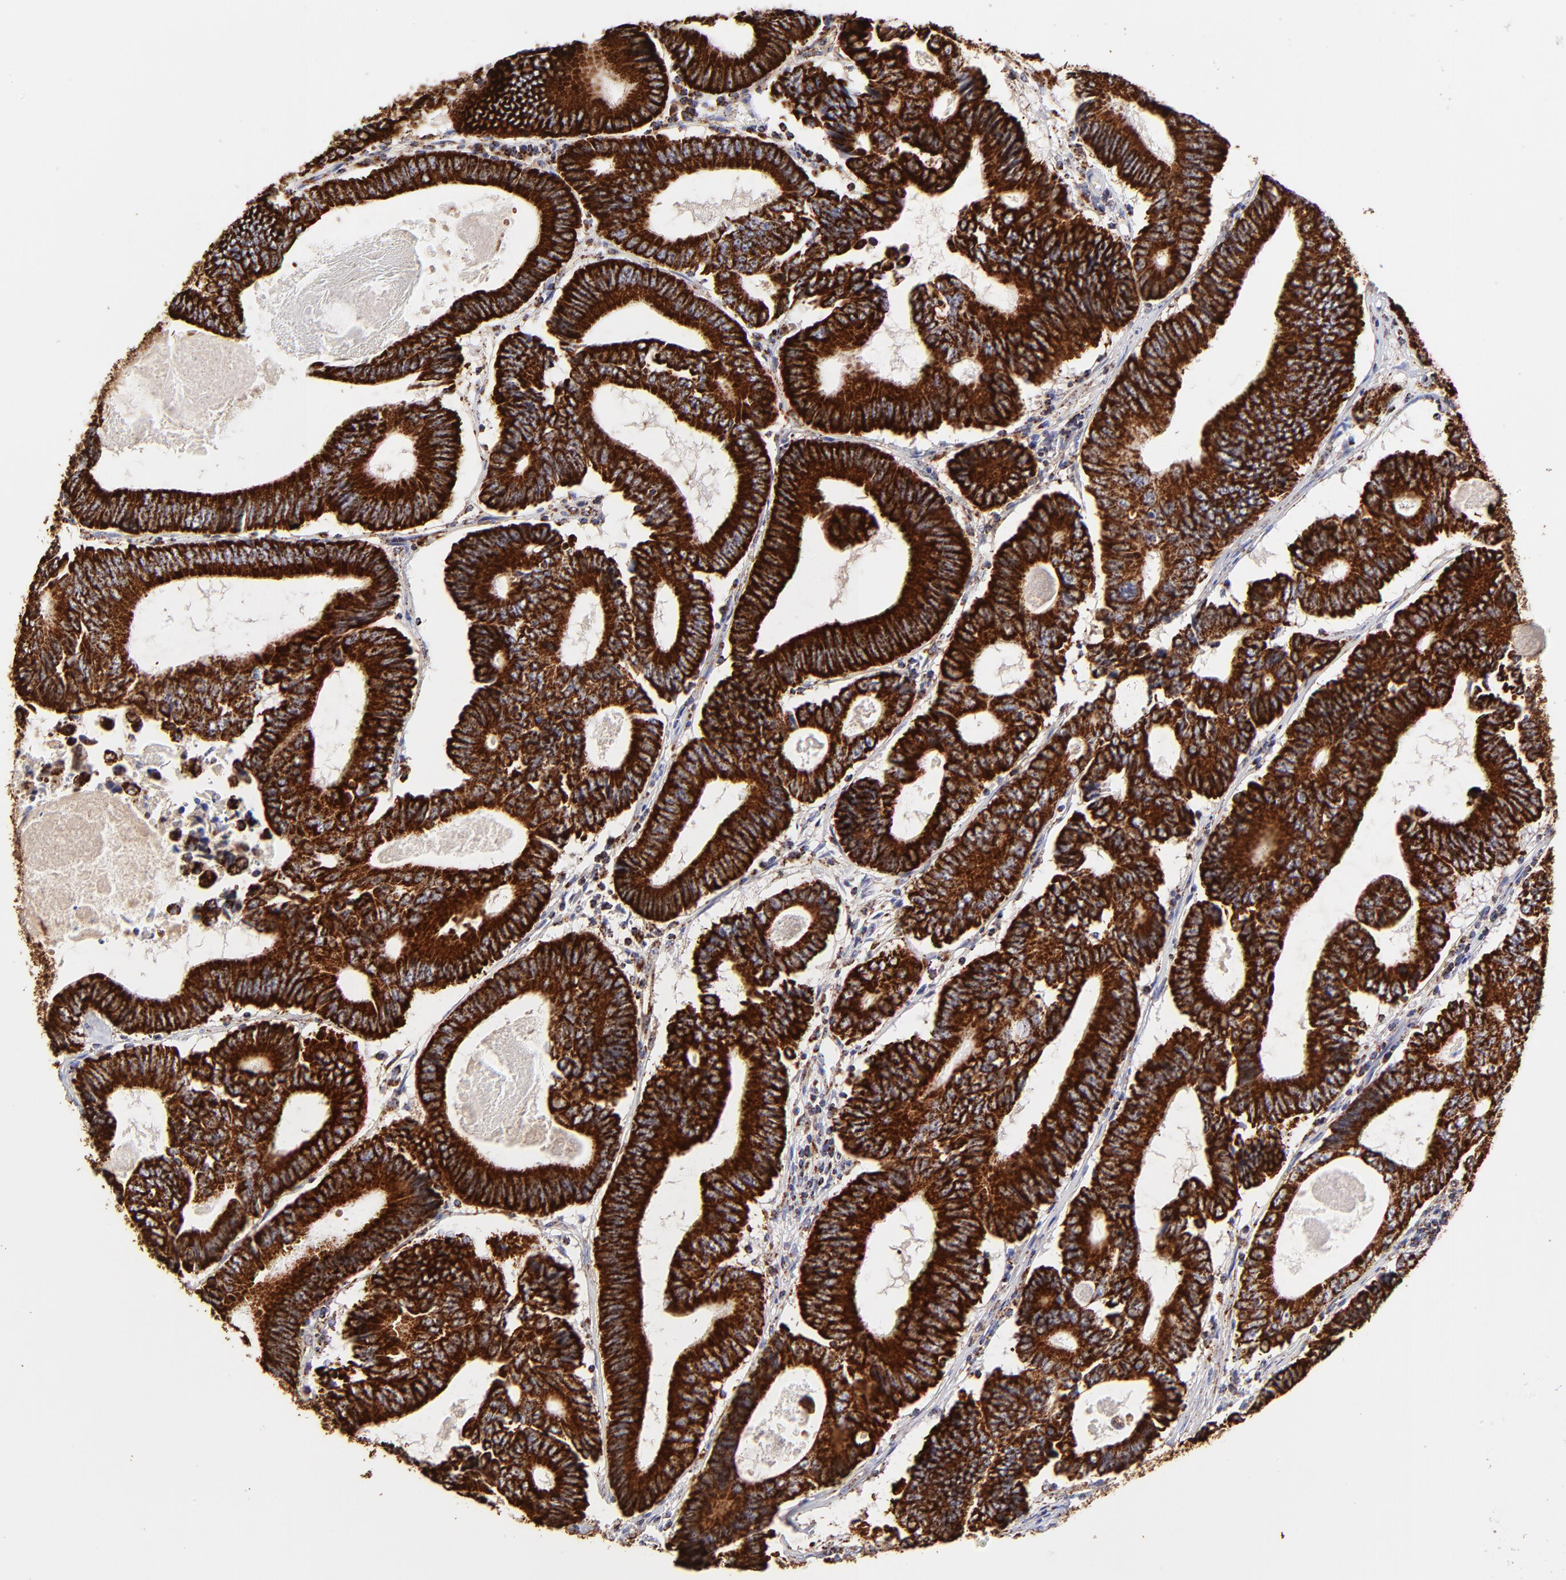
{"staining": {"intensity": "strong", "quantity": ">75%", "location": "cytoplasmic/membranous"}, "tissue": "colorectal cancer", "cell_type": "Tumor cells", "image_type": "cancer", "snomed": [{"axis": "morphology", "description": "Adenocarcinoma, NOS"}, {"axis": "topography", "description": "Colon"}], "caption": "Protein analysis of colorectal cancer (adenocarcinoma) tissue shows strong cytoplasmic/membranous expression in approximately >75% of tumor cells. (DAB IHC, brown staining for protein, blue staining for nuclei).", "gene": "ECH1", "patient": {"sex": "female", "age": 78}}